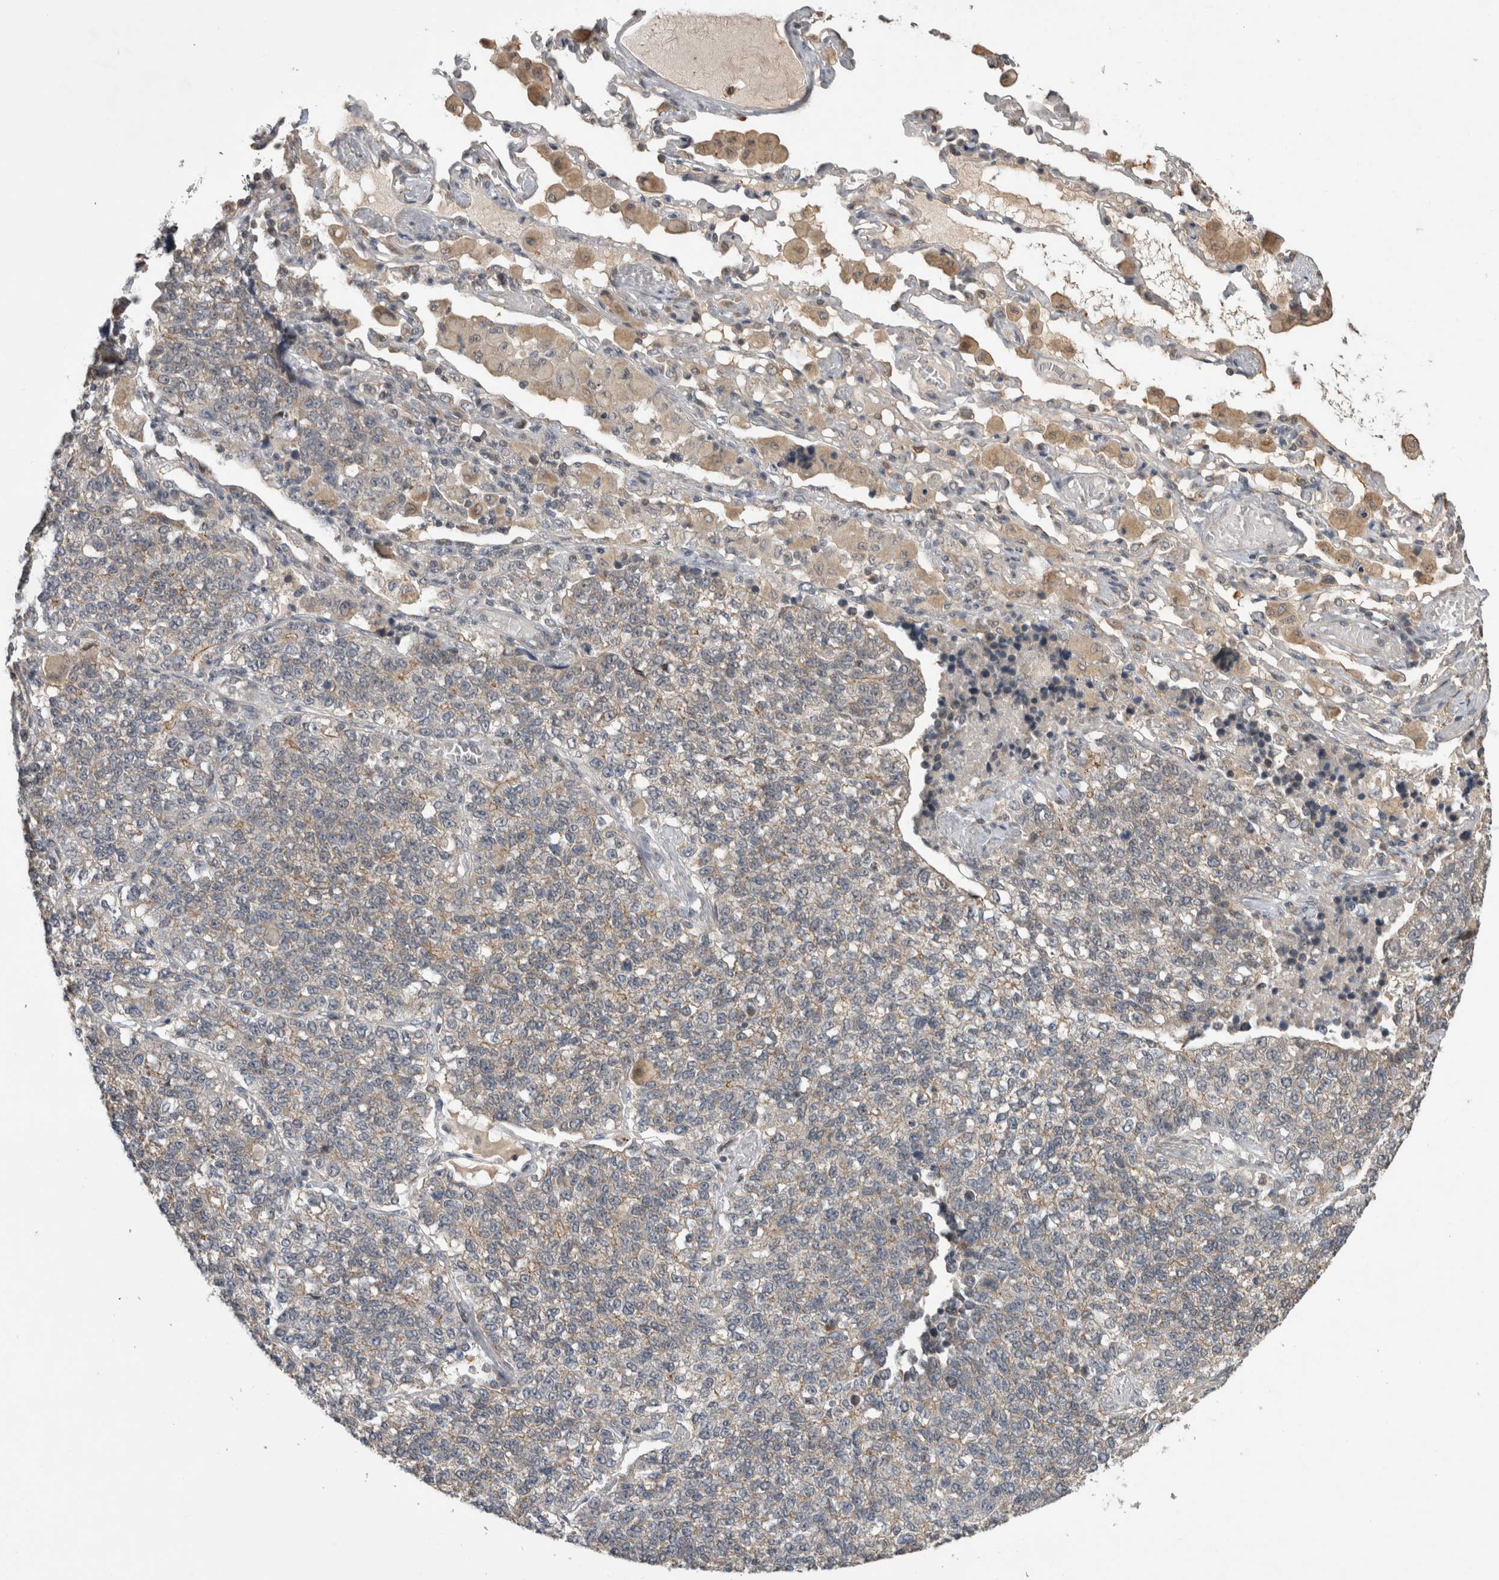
{"staining": {"intensity": "weak", "quantity": "<25%", "location": "cytoplasmic/membranous"}, "tissue": "lung cancer", "cell_type": "Tumor cells", "image_type": "cancer", "snomed": [{"axis": "morphology", "description": "Adenocarcinoma, NOS"}, {"axis": "topography", "description": "Lung"}], "caption": "Tumor cells are negative for protein expression in human lung cancer.", "gene": "KCNIP1", "patient": {"sex": "male", "age": 49}}